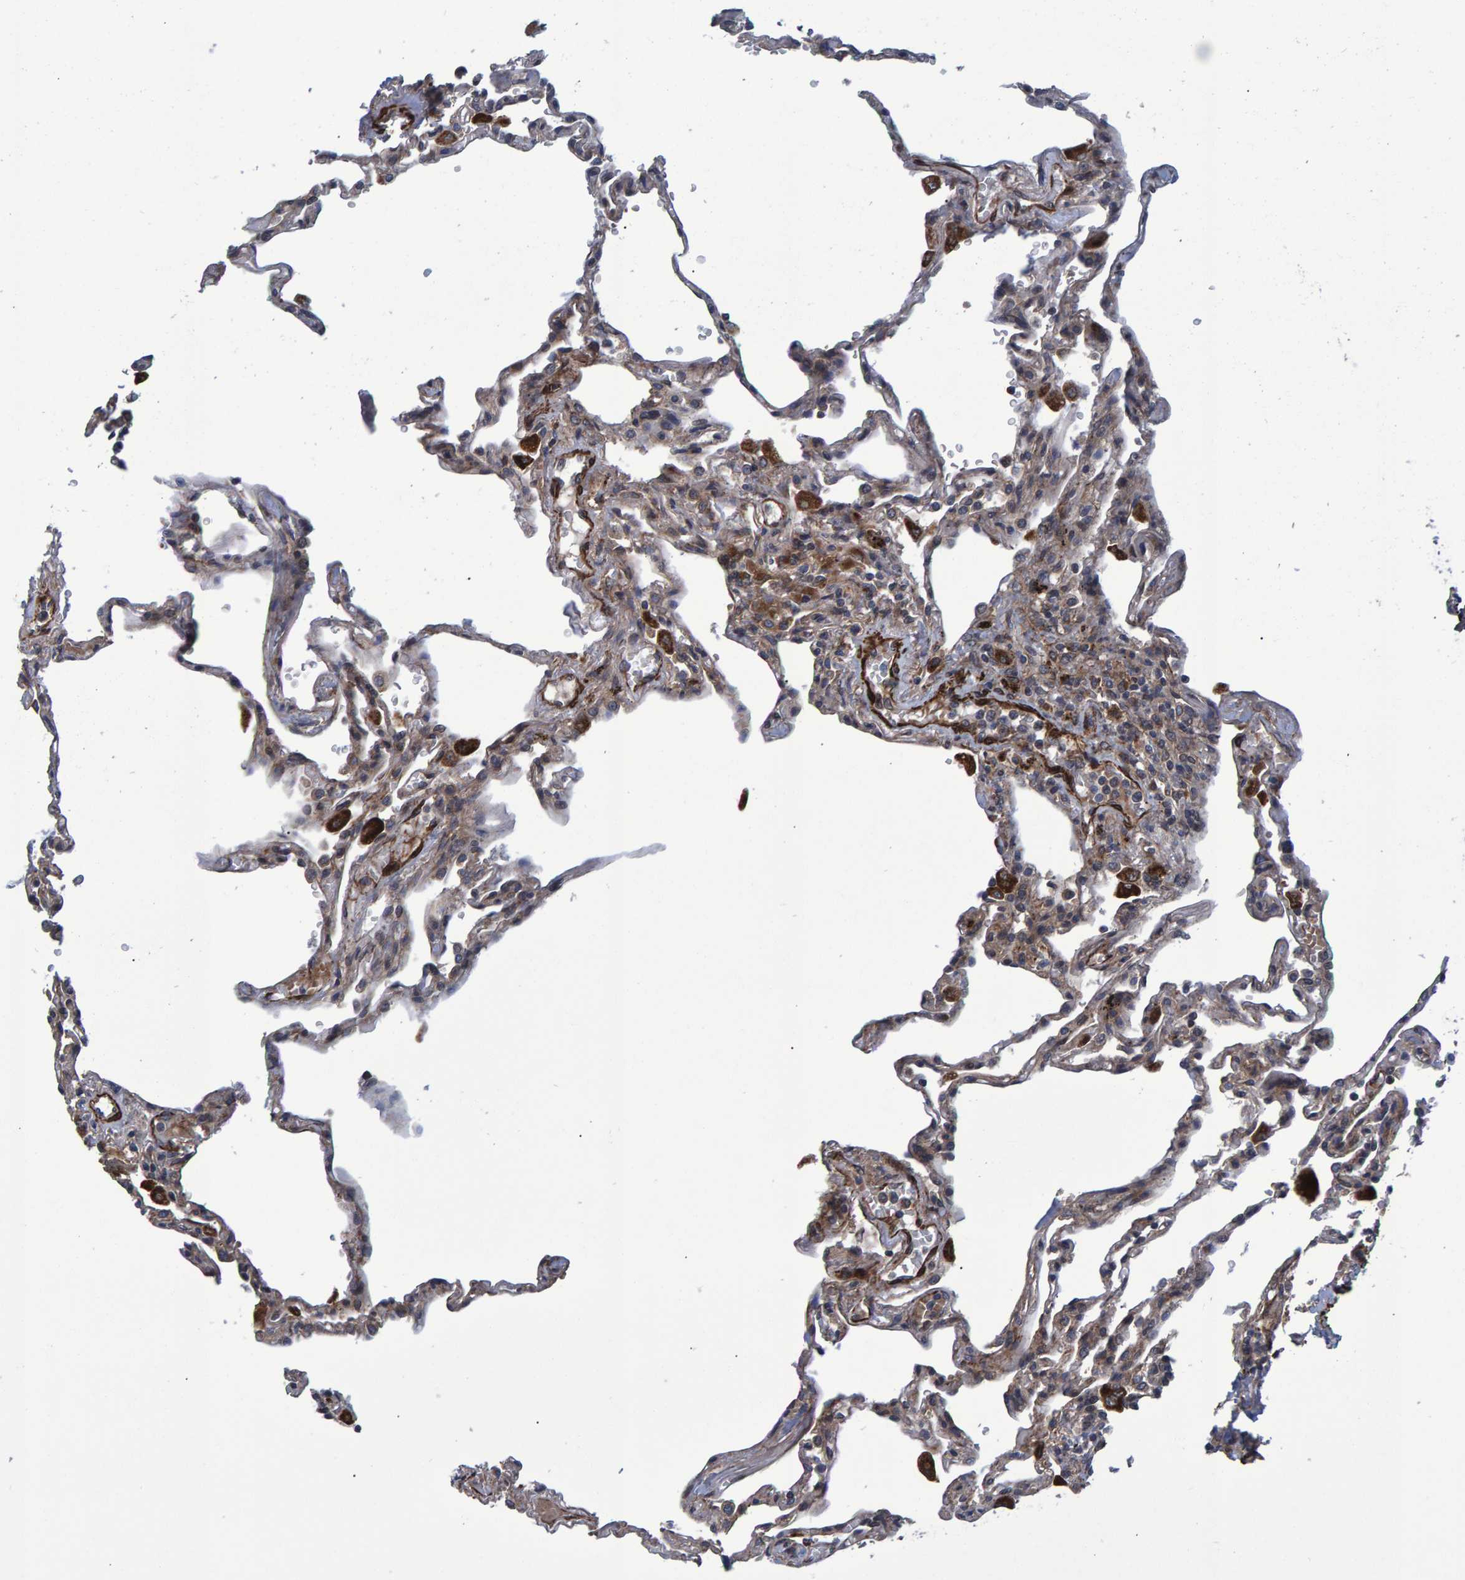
{"staining": {"intensity": "weak", "quantity": "<25%", "location": "cytoplasmic/membranous"}, "tissue": "lung", "cell_type": "Alveolar cells", "image_type": "normal", "snomed": [{"axis": "morphology", "description": "Normal tissue, NOS"}, {"axis": "topography", "description": "Lung"}], "caption": "High power microscopy micrograph of an immunohistochemistry histopathology image of benign lung, revealing no significant expression in alveolar cells. Nuclei are stained in blue.", "gene": "ATP6V1H", "patient": {"sex": "male", "age": 59}}